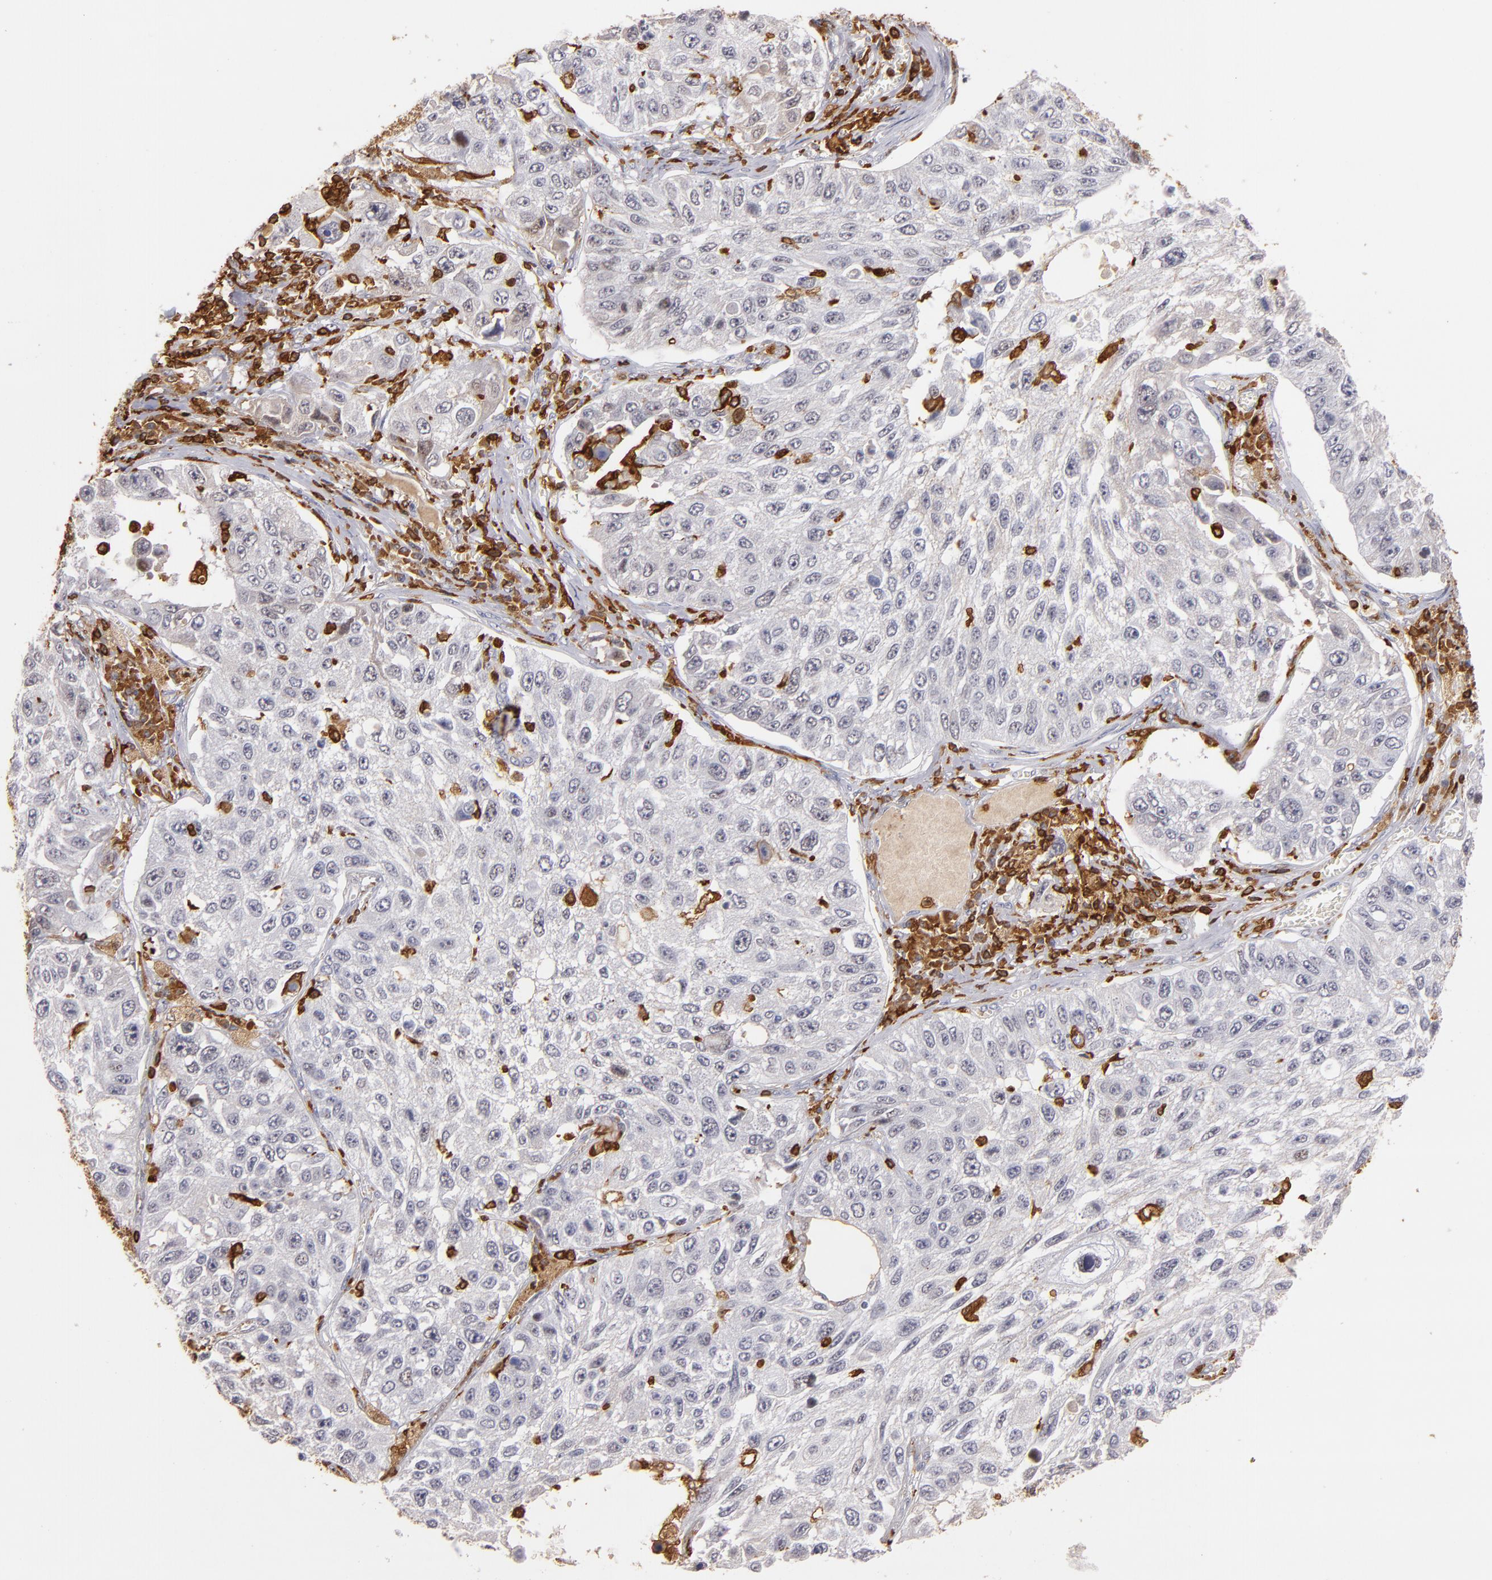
{"staining": {"intensity": "weak", "quantity": "<25%", "location": "cytoplasmic/membranous"}, "tissue": "lung cancer", "cell_type": "Tumor cells", "image_type": "cancer", "snomed": [{"axis": "morphology", "description": "Squamous cell carcinoma, NOS"}, {"axis": "topography", "description": "Lung"}], "caption": "Tumor cells are negative for brown protein staining in squamous cell carcinoma (lung). (Stains: DAB (3,3'-diaminobenzidine) immunohistochemistry with hematoxylin counter stain, Microscopy: brightfield microscopy at high magnification).", "gene": "WAS", "patient": {"sex": "male", "age": 71}}